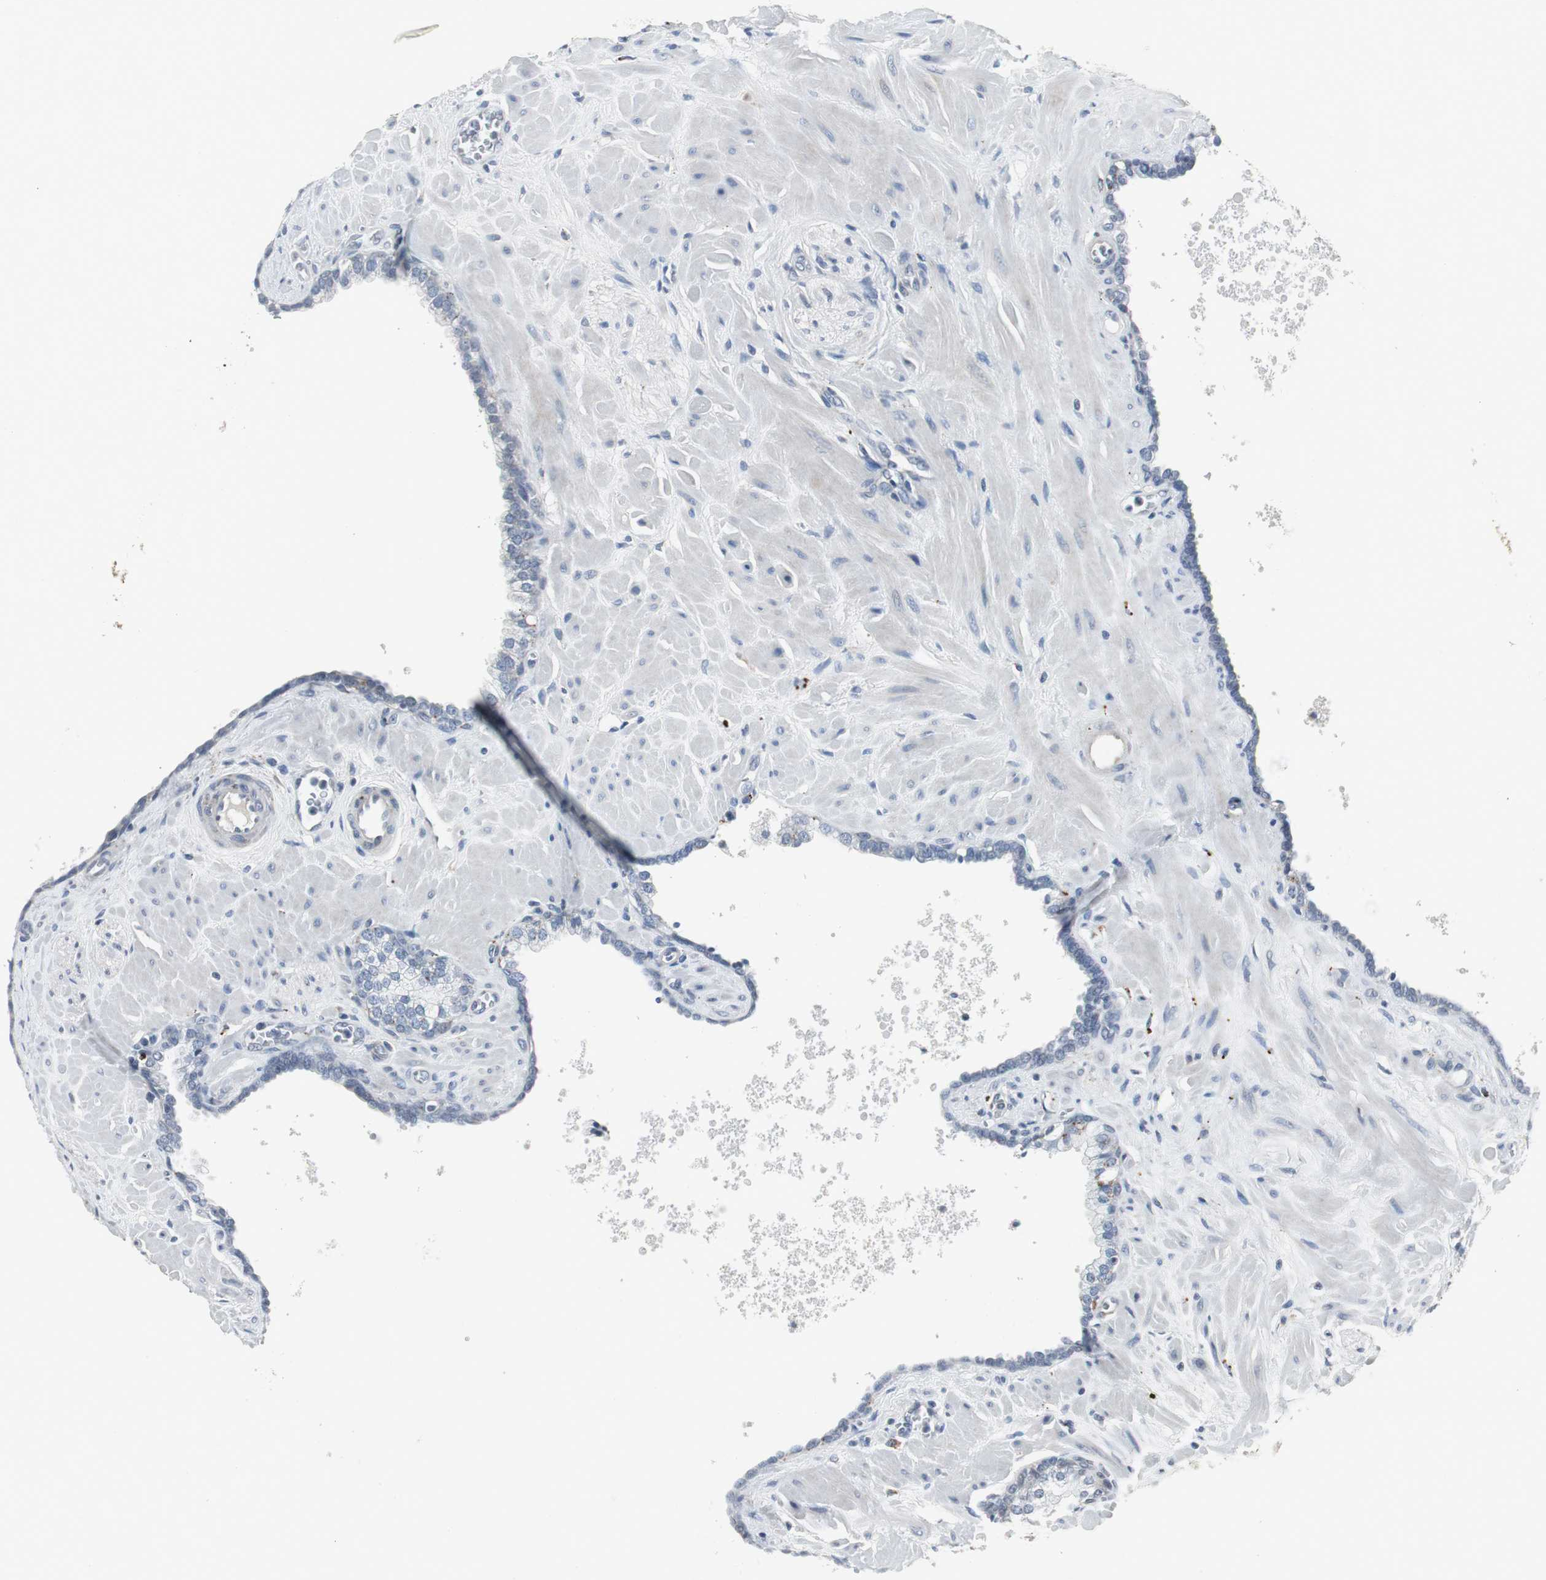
{"staining": {"intensity": "weak", "quantity": "<25%", "location": "cytoplasmic/membranous"}, "tissue": "prostate", "cell_type": "Glandular cells", "image_type": "normal", "snomed": [{"axis": "morphology", "description": "Normal tissue, NOS"}, {"axis": "topography", "description": "Prostate"}], "caption": "Photomicrograph shows no protein expression in glandular cells of normal prostate.", "gene": "NLGN1", "patient": {"sex": "male", "age": 60}}